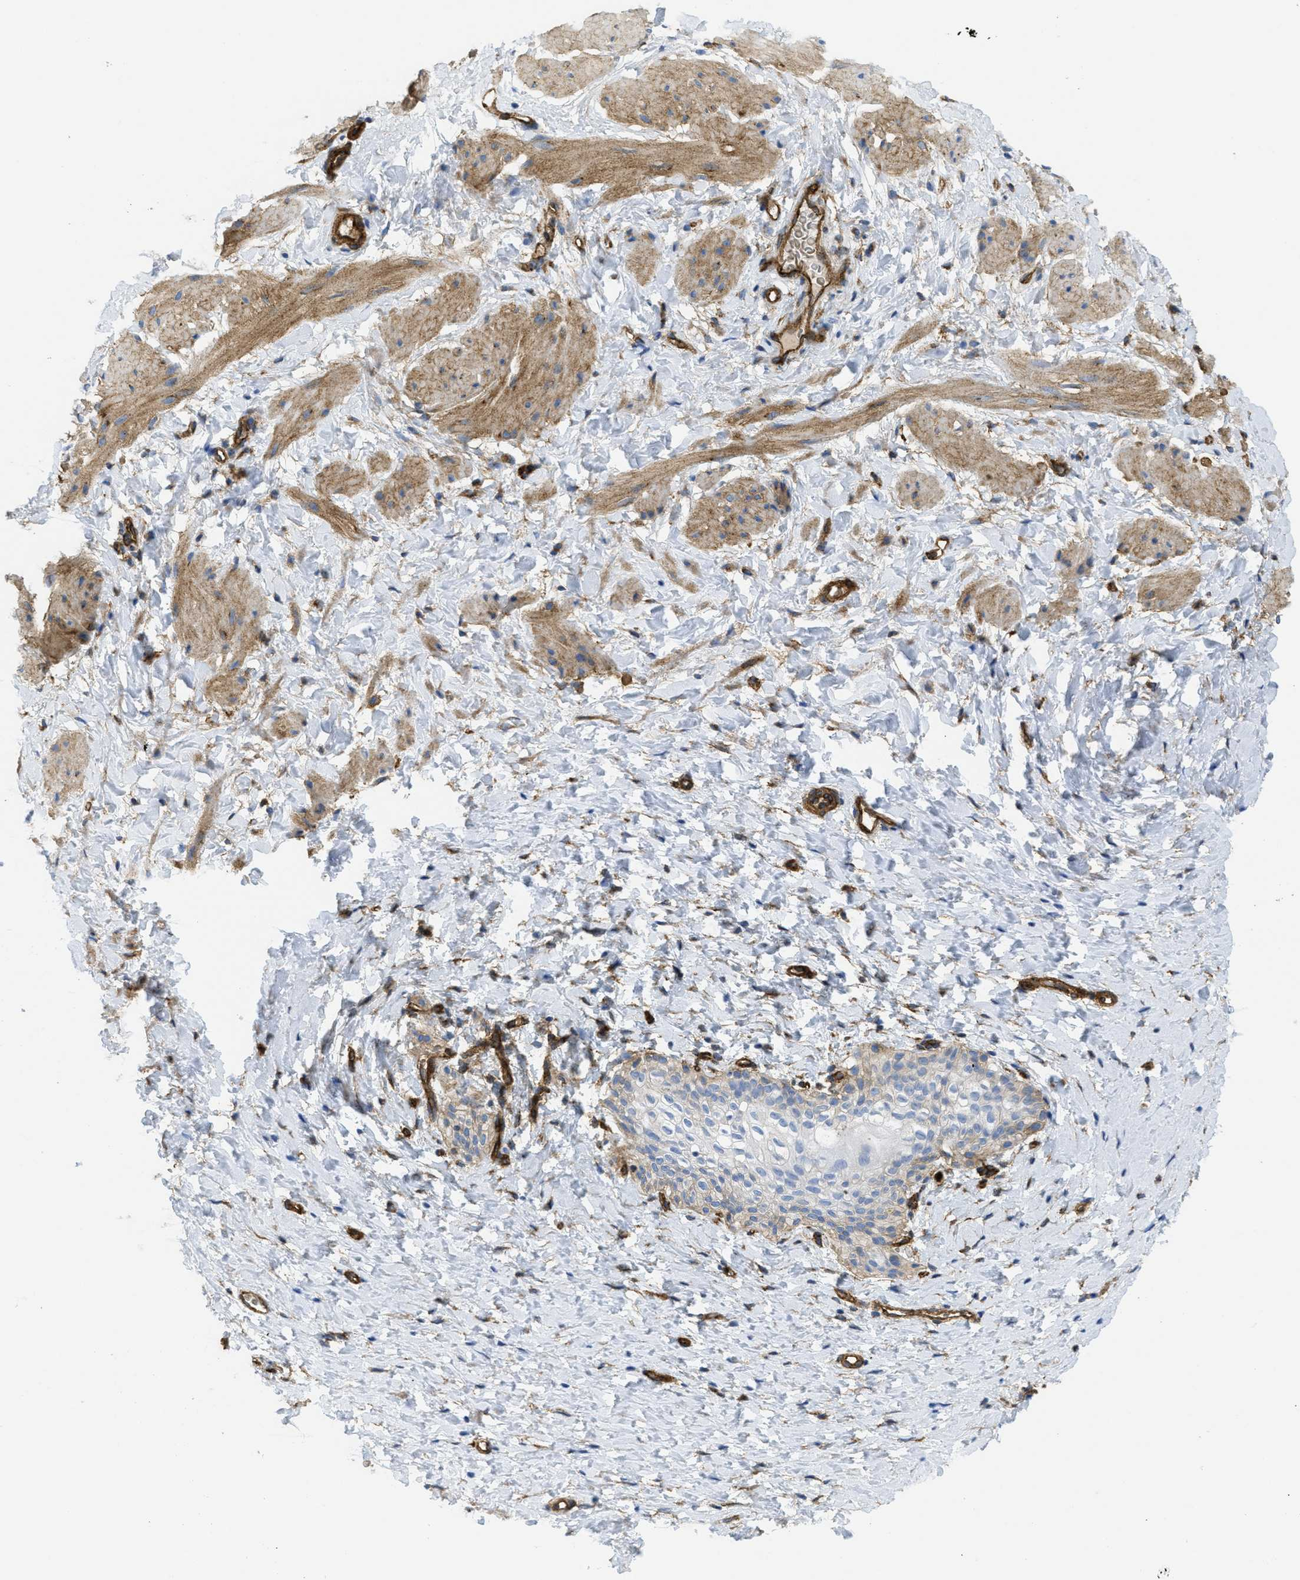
{"staining": {"intensity": "moderate", "quantity": "25%-75%", "location": "cytoplasmic/membranous"}, "tissue": "smooth muscle", "cell_type": "Smooth muscle cells", "image_type": "normal", "snomed": [{"axis": "morphology", "description": "Normal tissue, NOS"}, {"axis": "topography", "description": "Smooth muscle"}], "caption": "Smooth muscle cells exhibit medium levels of moderate cytoplasmic/membranous staining in approximately 25%-75% of cells in unremarkable smooth muscle.", "gene": "HIP1", "patient": {"sex": "male", "age": 16}}